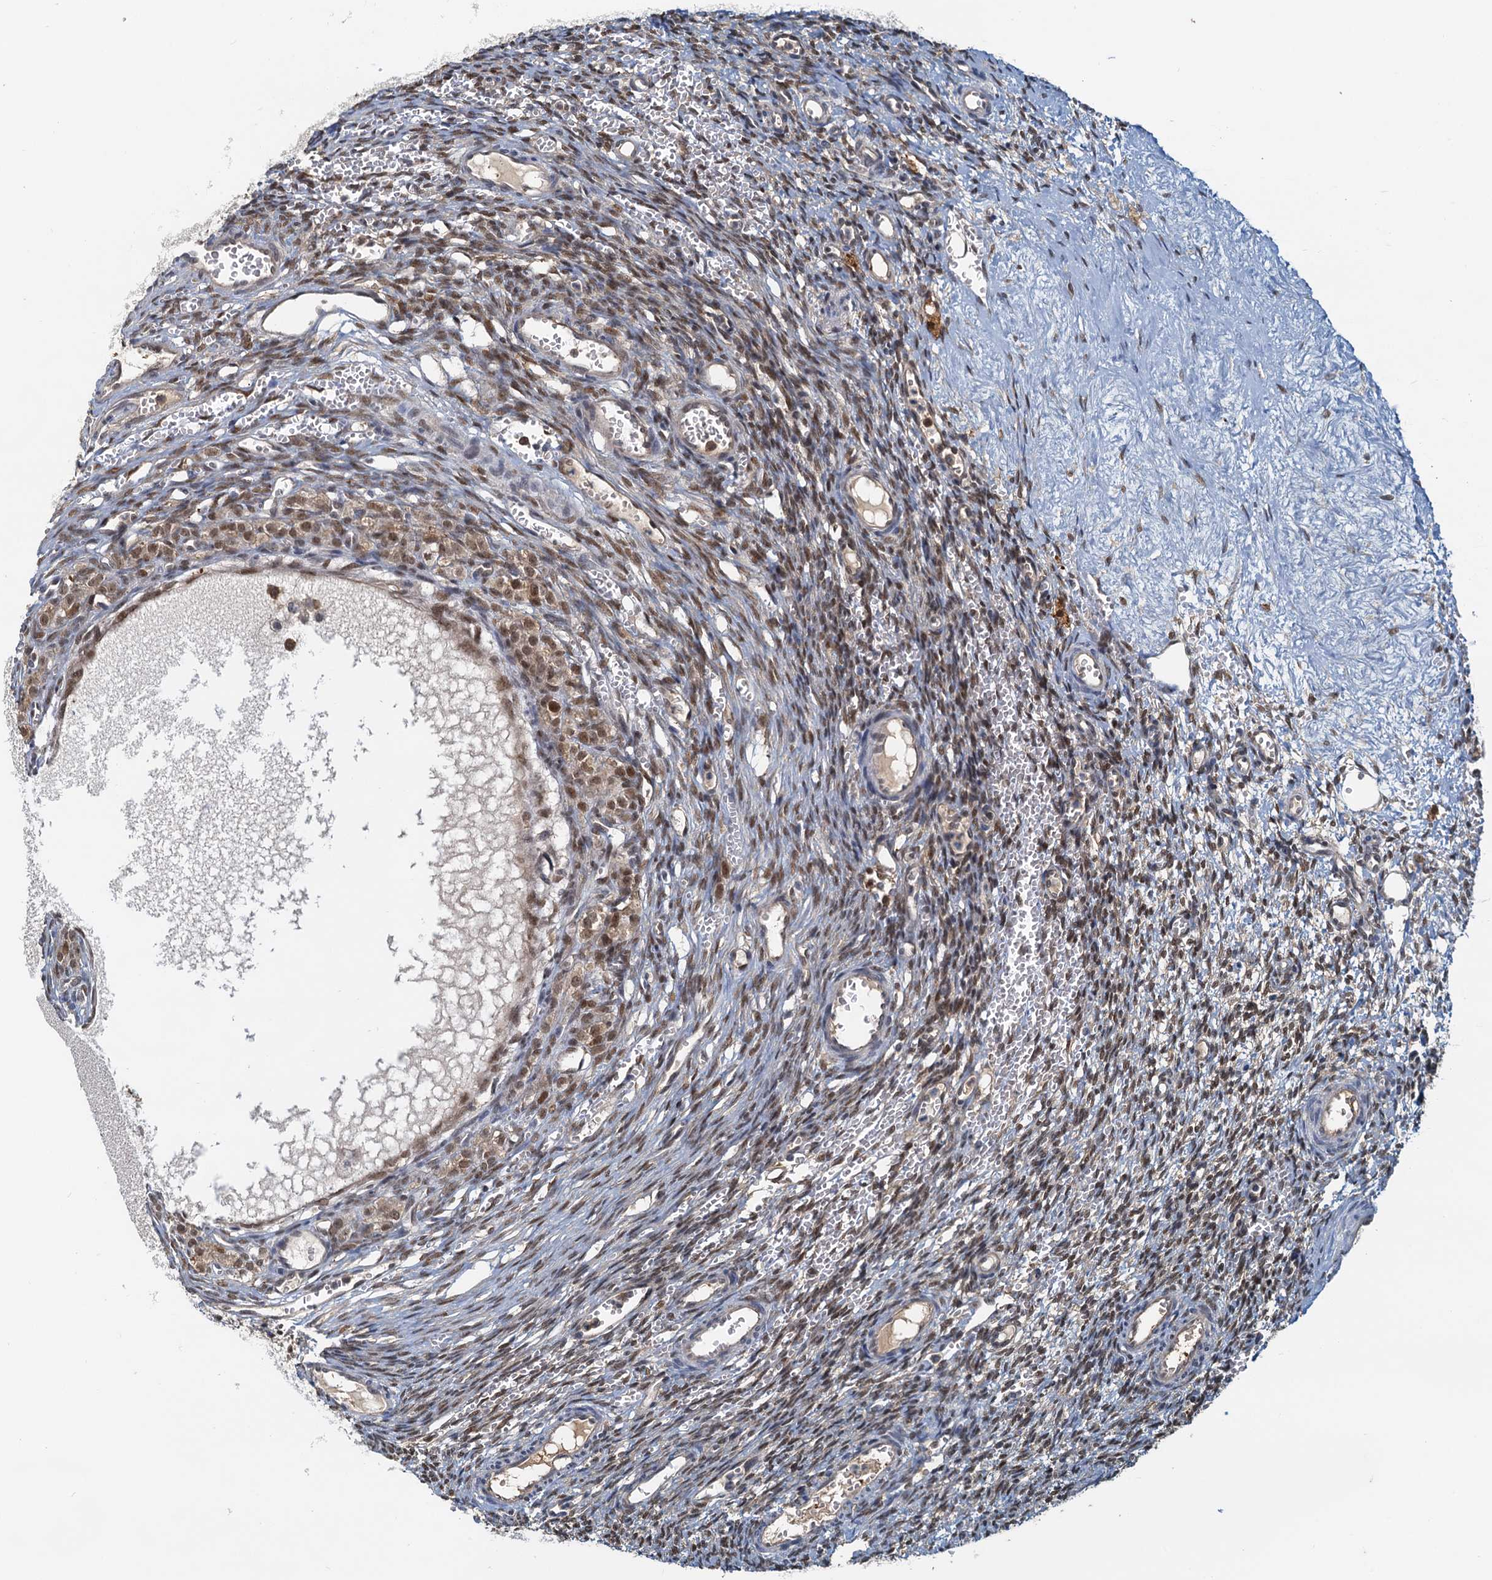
{"staining": {"intensity": "moderate", "quantity": "25%-75%", "location": "cytoplasmic/membranous,nuclear"}, "tissue": "ovary", "cell_type": "Ovarian stroma cells", "image_type": "normal", "snomed": [{"axis": "morphology", "description": "Normal tissue, NOS"}, {"axis": "topography", "description": "Ovary"}], "caption": "Immunohistochemistry histopathology image of unremarkable ovary stained for a protein (brown), which reveals medium levels of moderate cytoplasmic/membranous,nuclear expression in approximately 25%-75% of ovarian stroma cells.", "gene": "SPINDOC", "patient": {"sex": "female", "age": 39}}